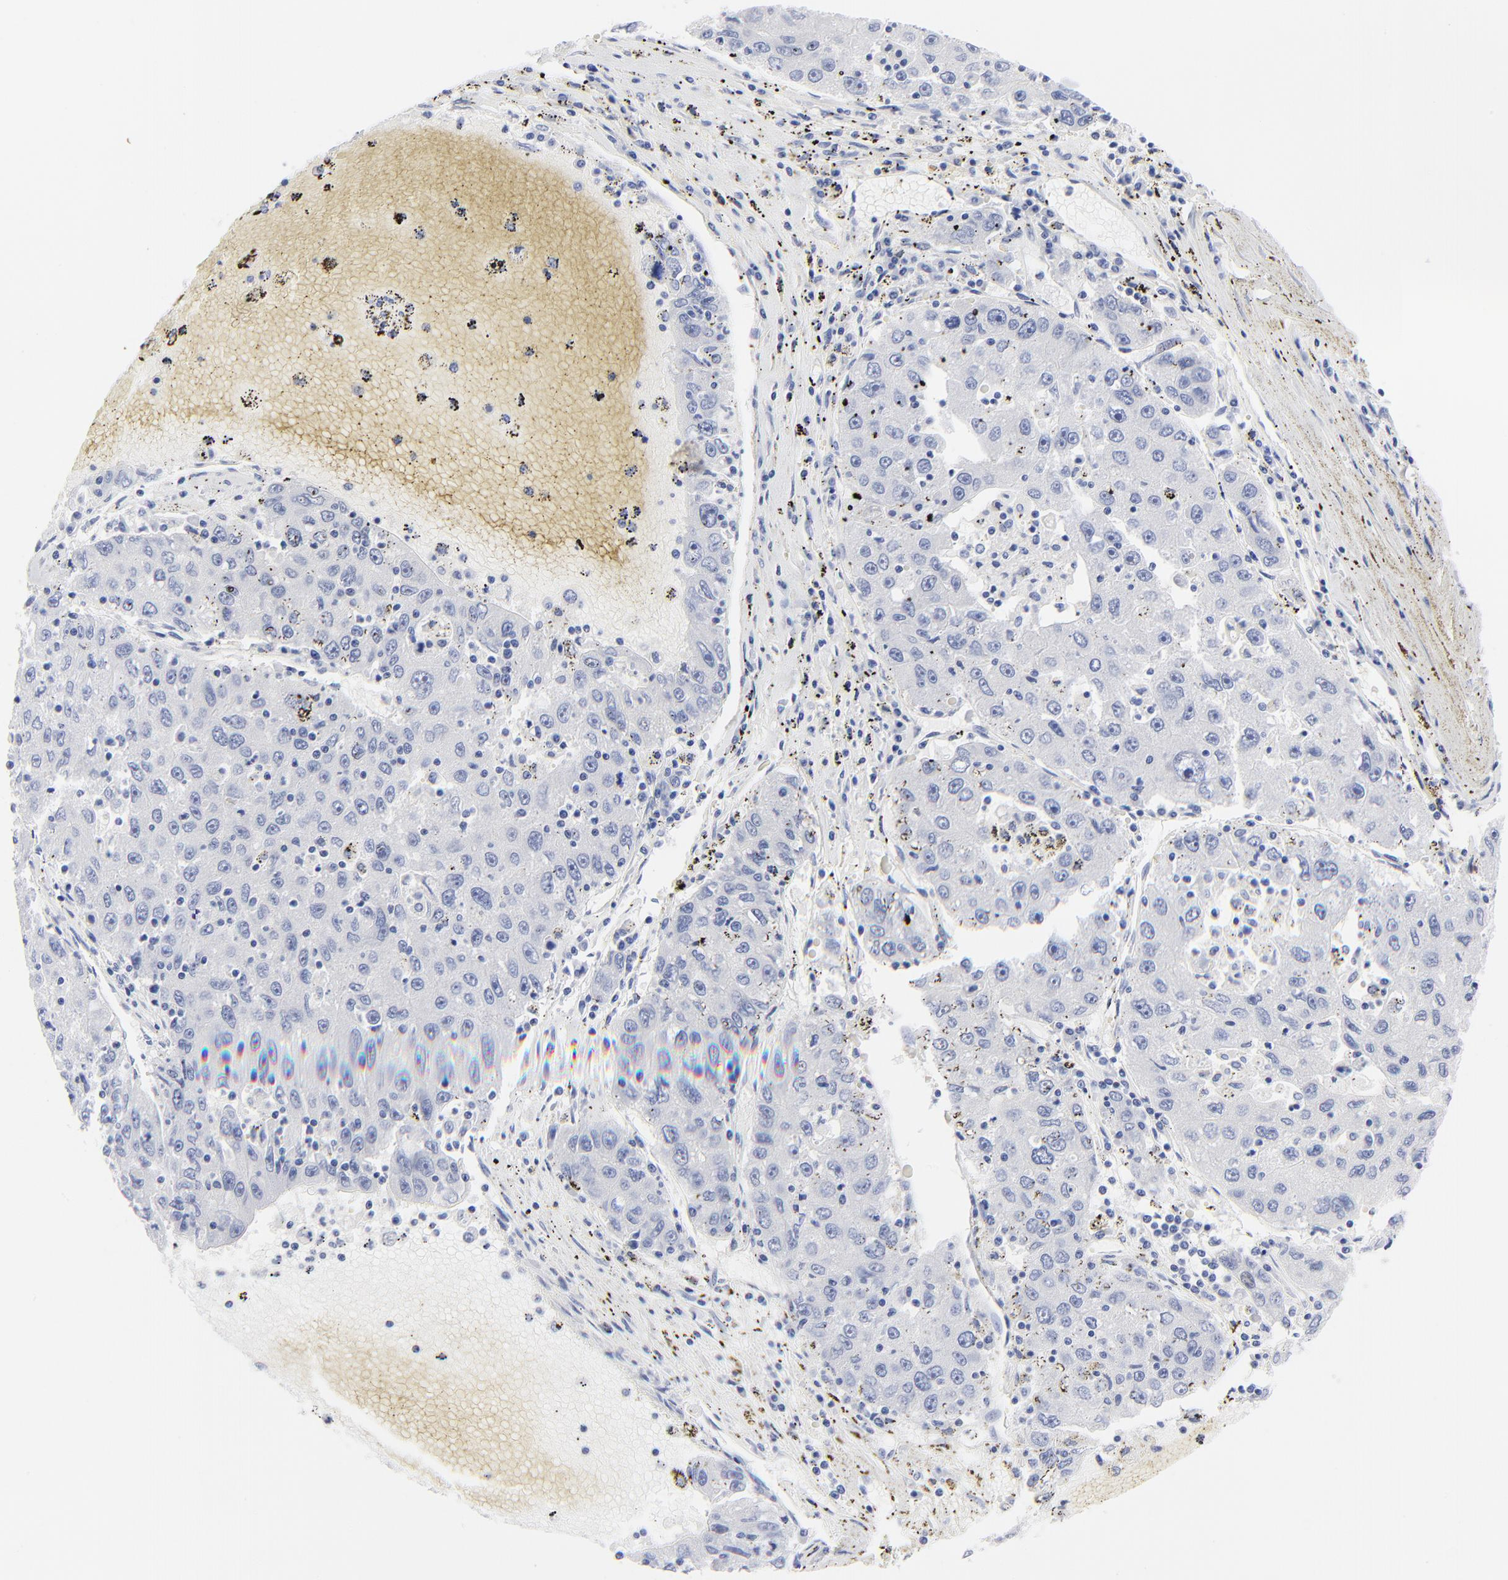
{"staining": {"intensity": "negative", "quantity": "none", "location": "none"}, "tissue": "liver cancer", "cell_type": "Tumor cells", "image_type": "cancer", "snomed": [{"axis": "morphology", "description": "Carcinoma, Hepatocellular, NOS"}, {"axis": "topography", "description": "Liver"}], "caption": "Human liver cancer stained for a protein using IHC exhibits no positivity in tumor cells.", "gene": "PSD3", "patient": {"sex": "male", "age": 49}}